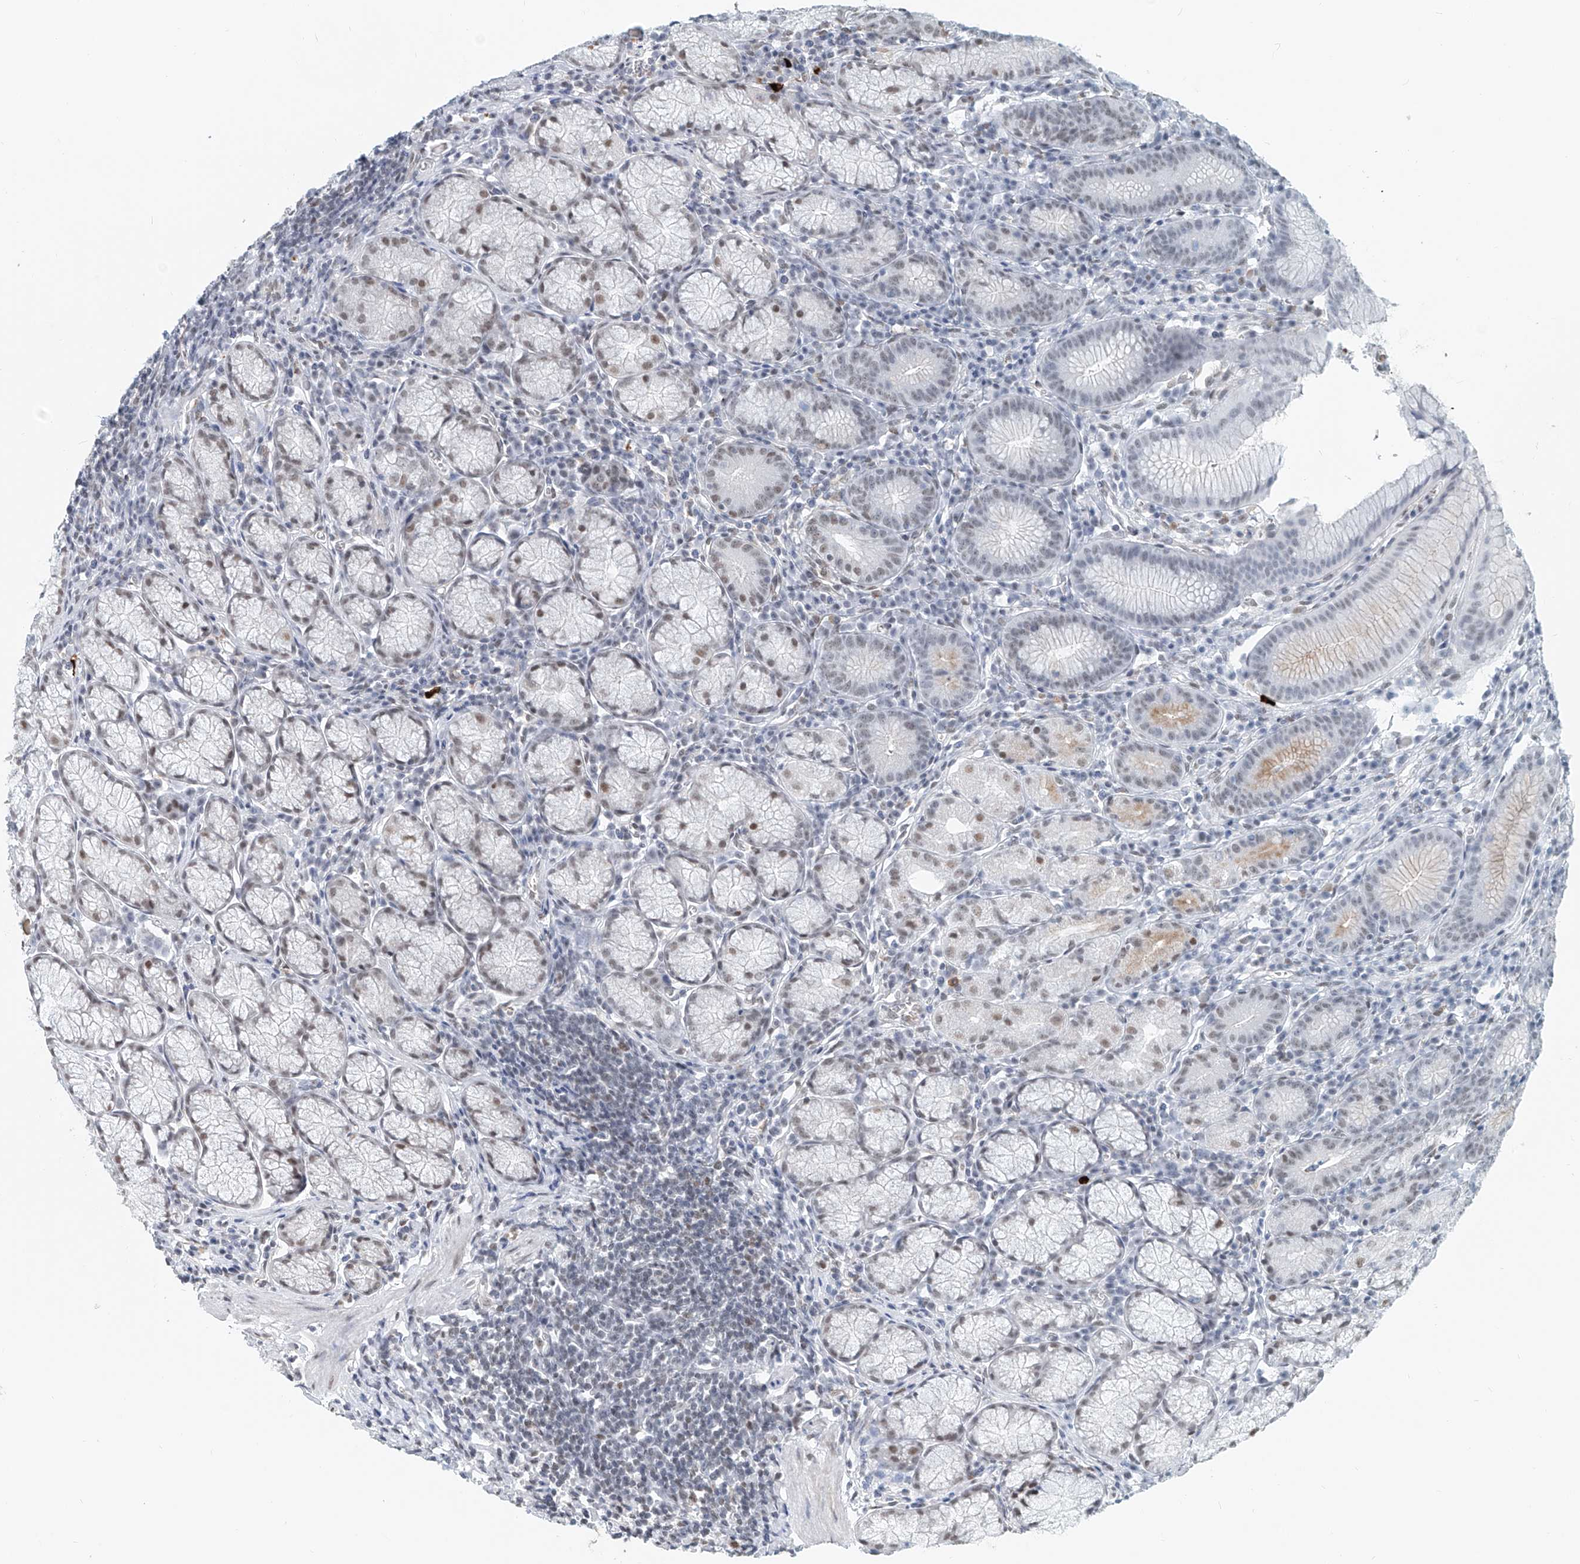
{"staining": {"intensity": "moderate", "quantity": "25%-75%", "location": "nuclear"}, "tissue": "stomach", "cell_type": "Glandular cells", "image_type": "normal", "snomed": [{"axis": "morphology", "description": "Normal tissue, NOS"}, {"axis": "topography", "description": "Stomach"}], "caption": "The immunohistochemical stain shows moderate nuclear expression in glandular cells of benign stomach.", "gene": "SASH1", "patient": {"sex": "male", "age": 55}}